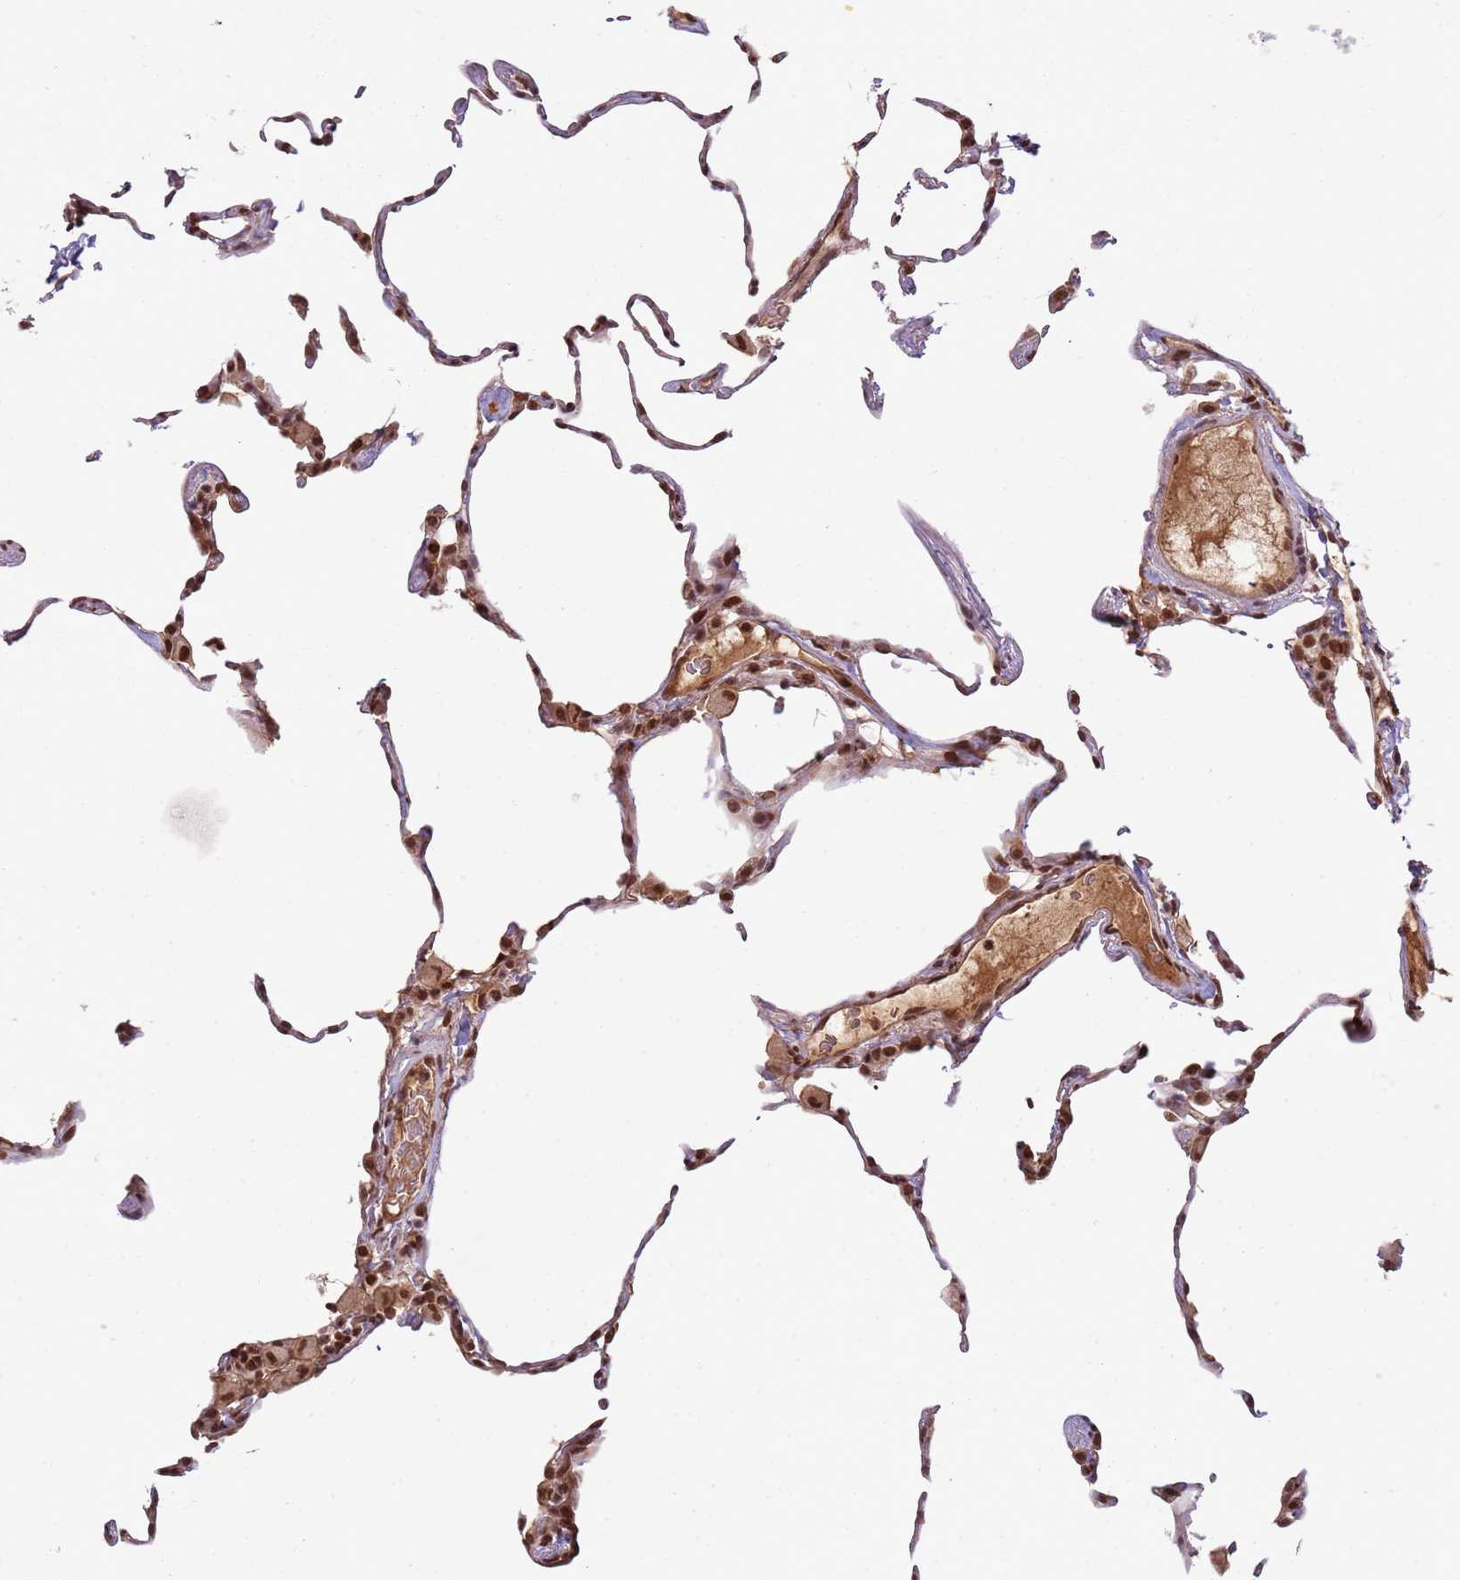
{"staining": {"intensity": "moderate", "quantity": "25%-75%", "location": "nuclear"}, "tissue": "lung", "cell_type": "Alveolar cells", "image_type": "normal", "snomed": [{"axis": "morphology", "description": "Normal tissue, NOS"}, {"axis": "topography", "description": "Lung"}], "caption": "Brown immunohistochemical staining in unremarkable human lung exhibits moderate nuclear positivity in approximately 25%-75% of alveolar cells. (DAB = brown stain, brightfield microscopy at high magnification).", "gene": "ZBTB12", "patient": {"sex": "female", "age": 57}}